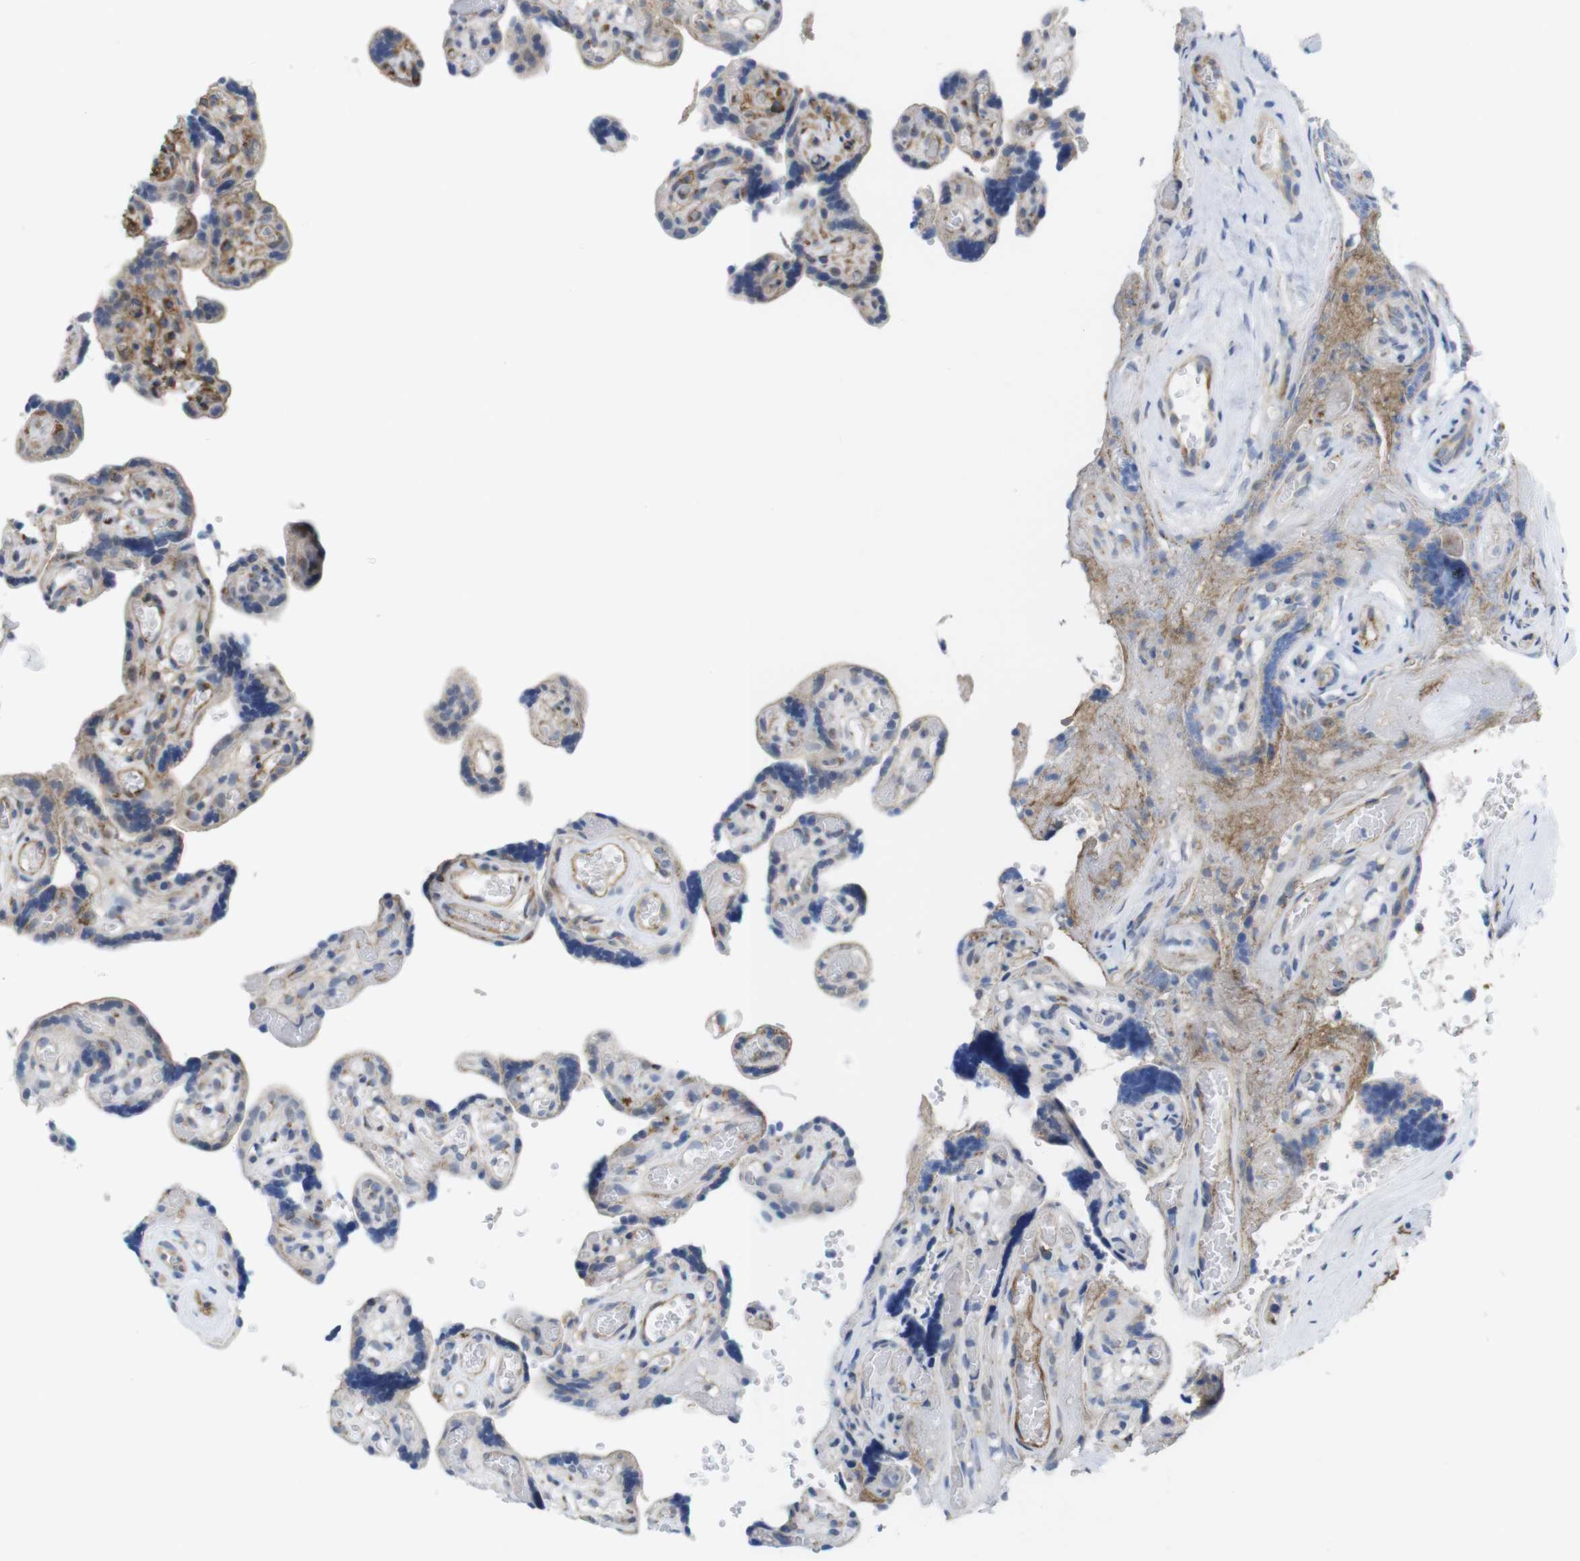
{"staining": {"intensity": "moderate", "quantity": ">75%", "location": "cytoplasmic/membranous"}, "tissue": "placenta", "cell_type": "Trophoblastic cells", "image_type": "normal", "snomed": [{"axis": "morphology", "description": "Normal tissue, NOS"}, {"axis": "topography", "description": "Placenta"}], "caption": "An image of human placenta stained for a protein exhibits moderate cytoplasmic/membranous brown staining in trophoblastic cells. The protein is stained brown, and the nuclei are stained in blue (DAB IHC with brightfield microscopy, high magnification).", "gene": "CCR6", "patient": {"sex": "female", "age": 30}}